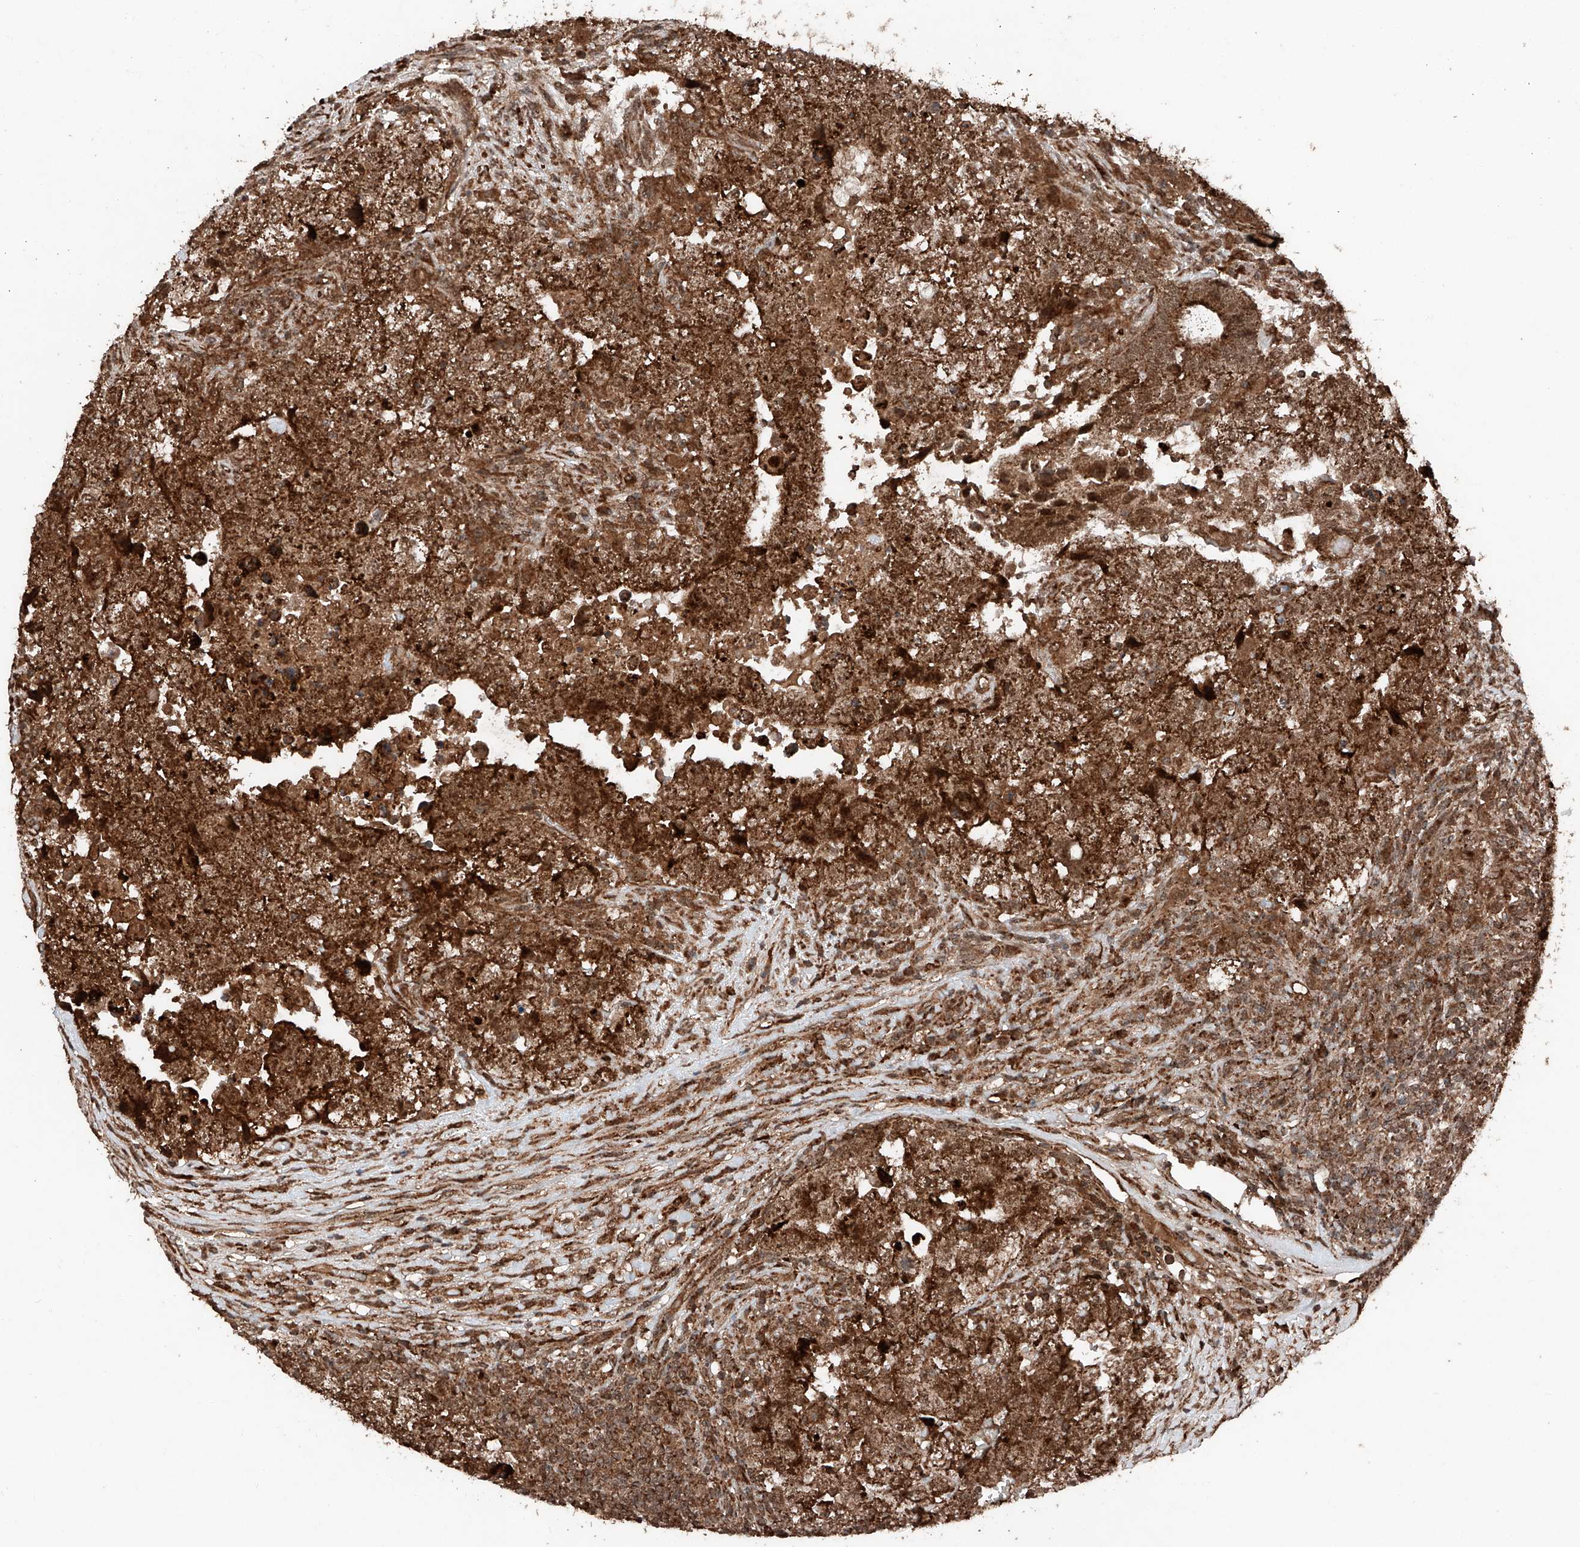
{"staining": {"intensity": "strong", "quantity": ">75%", "location": "cytoplasmic/membranous,nuclear"}, "tissue": "testis cancer", "cell_type": "Tumor cells", "image_type": "cancer", "snomed": [{"axis": "morphology", "description": "Carcinoma, Embryonal, NOS"}, {"axis": "topography", "description": "Testis"}], "caption": "Testis cancer (embryonal carcinoma) stained with immunohistochemistry (IHC) exhibits strong cytoplasmic/membranous and nuclear positivity in approximately >75% of tumor cells. Using DAB (brown) and hematoxylin (blue) stains, captured at high magnification using brightfield microscopy.", "gene": "ZSCAN29", "patient": {"sex": "male", "age": 37}}